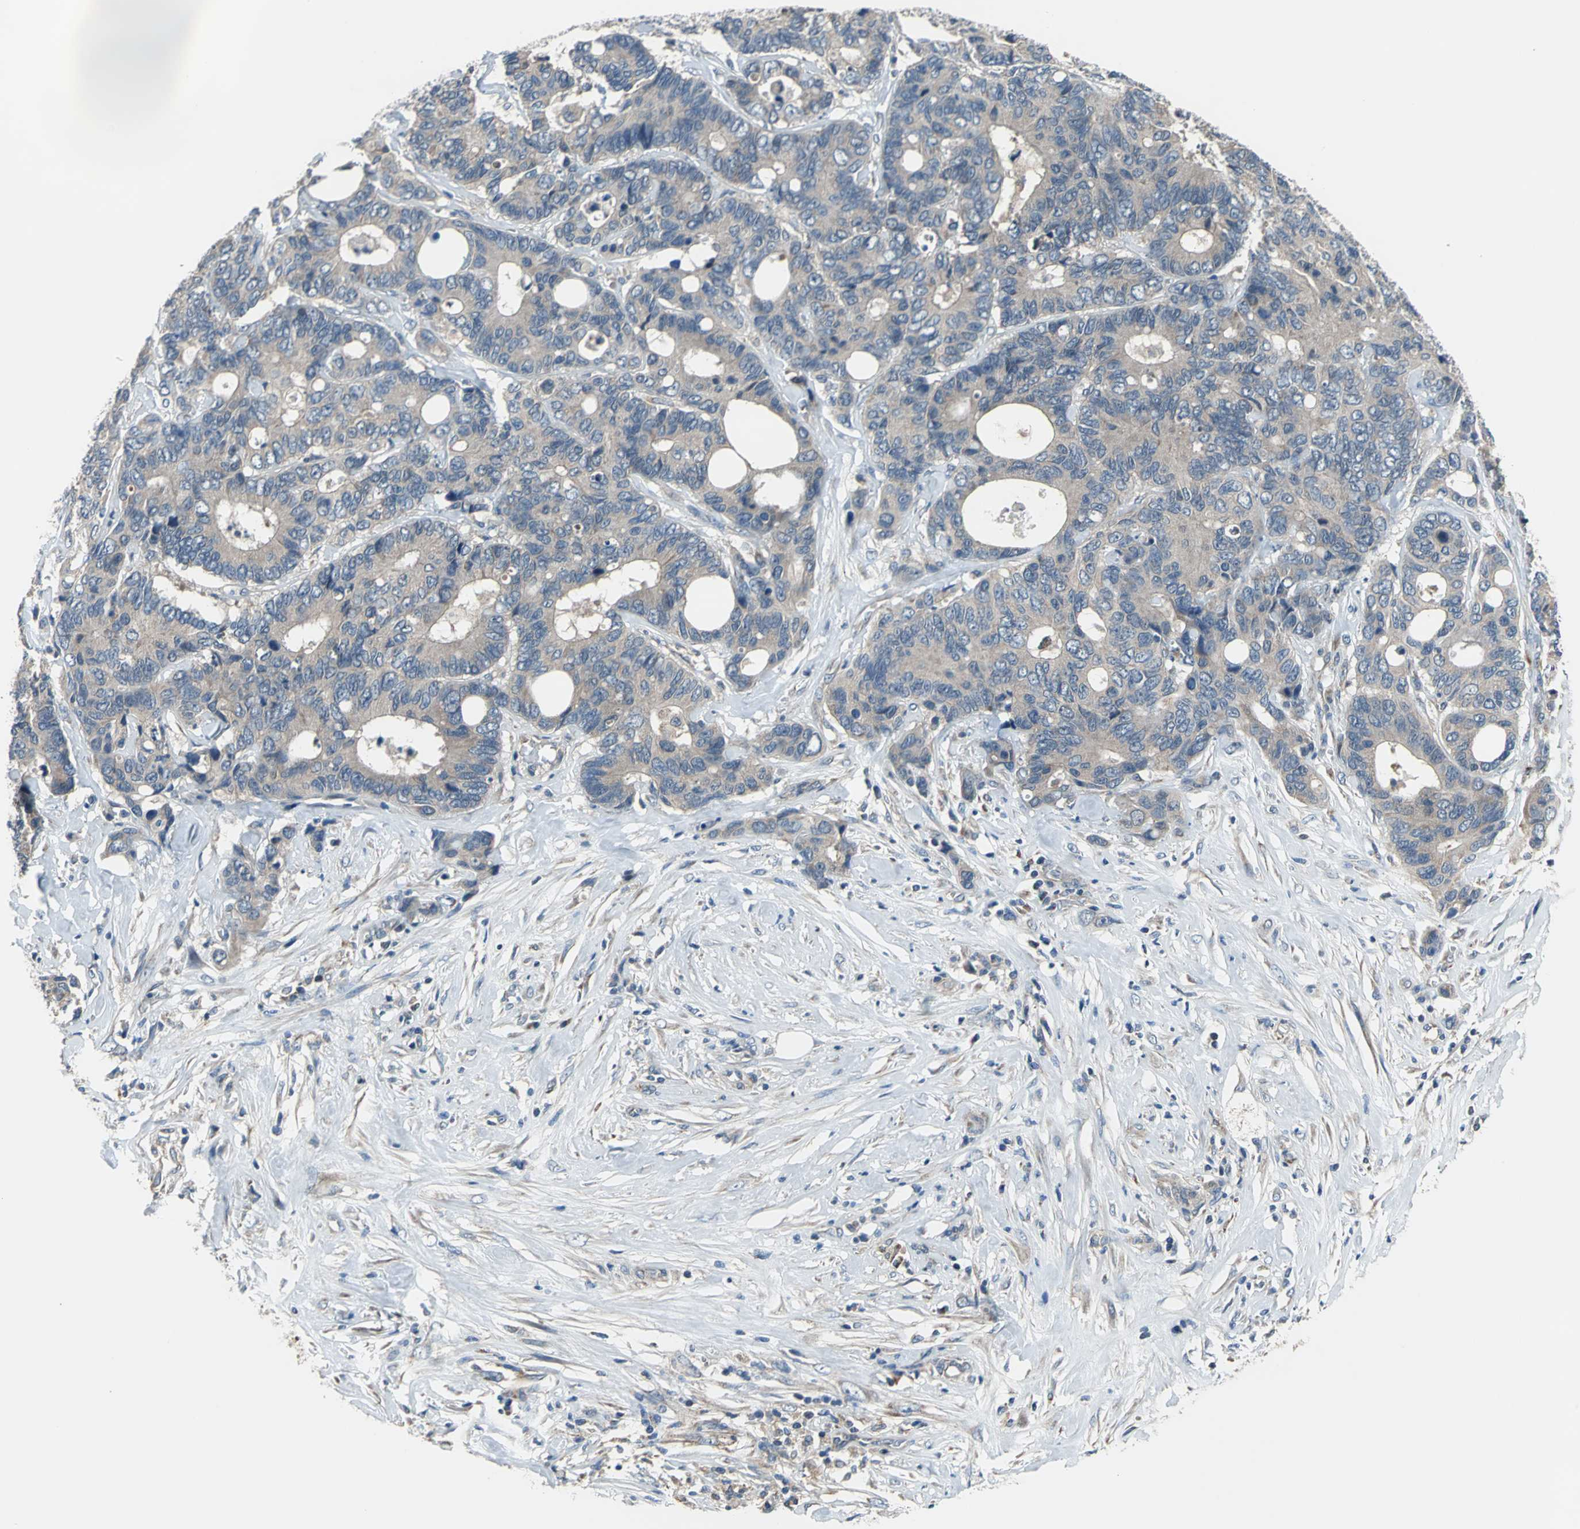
{"staining": {"intensity": "weak", "quantity": ">75%", "location": "cytoplasmic/membranous"}, "tissue": "colorectal cancer", "cell_type": "Tumor cells", "image_type": "cancer", "snomed": [{"axis": "morphology", "description": "Adenocarcinoma, NOS"}, {"axis": "topography", "description": "Rectum"}], "caption": "A high-resolution micrograph shows immunohistochemistry staining of colorectal adenocarcinoma, which demonstrates weak cytoplasmic/membranous expression in about >75% of tumor cells.", "gene": "TRAK1", "patient": {"sex": "male", "age": 55}}